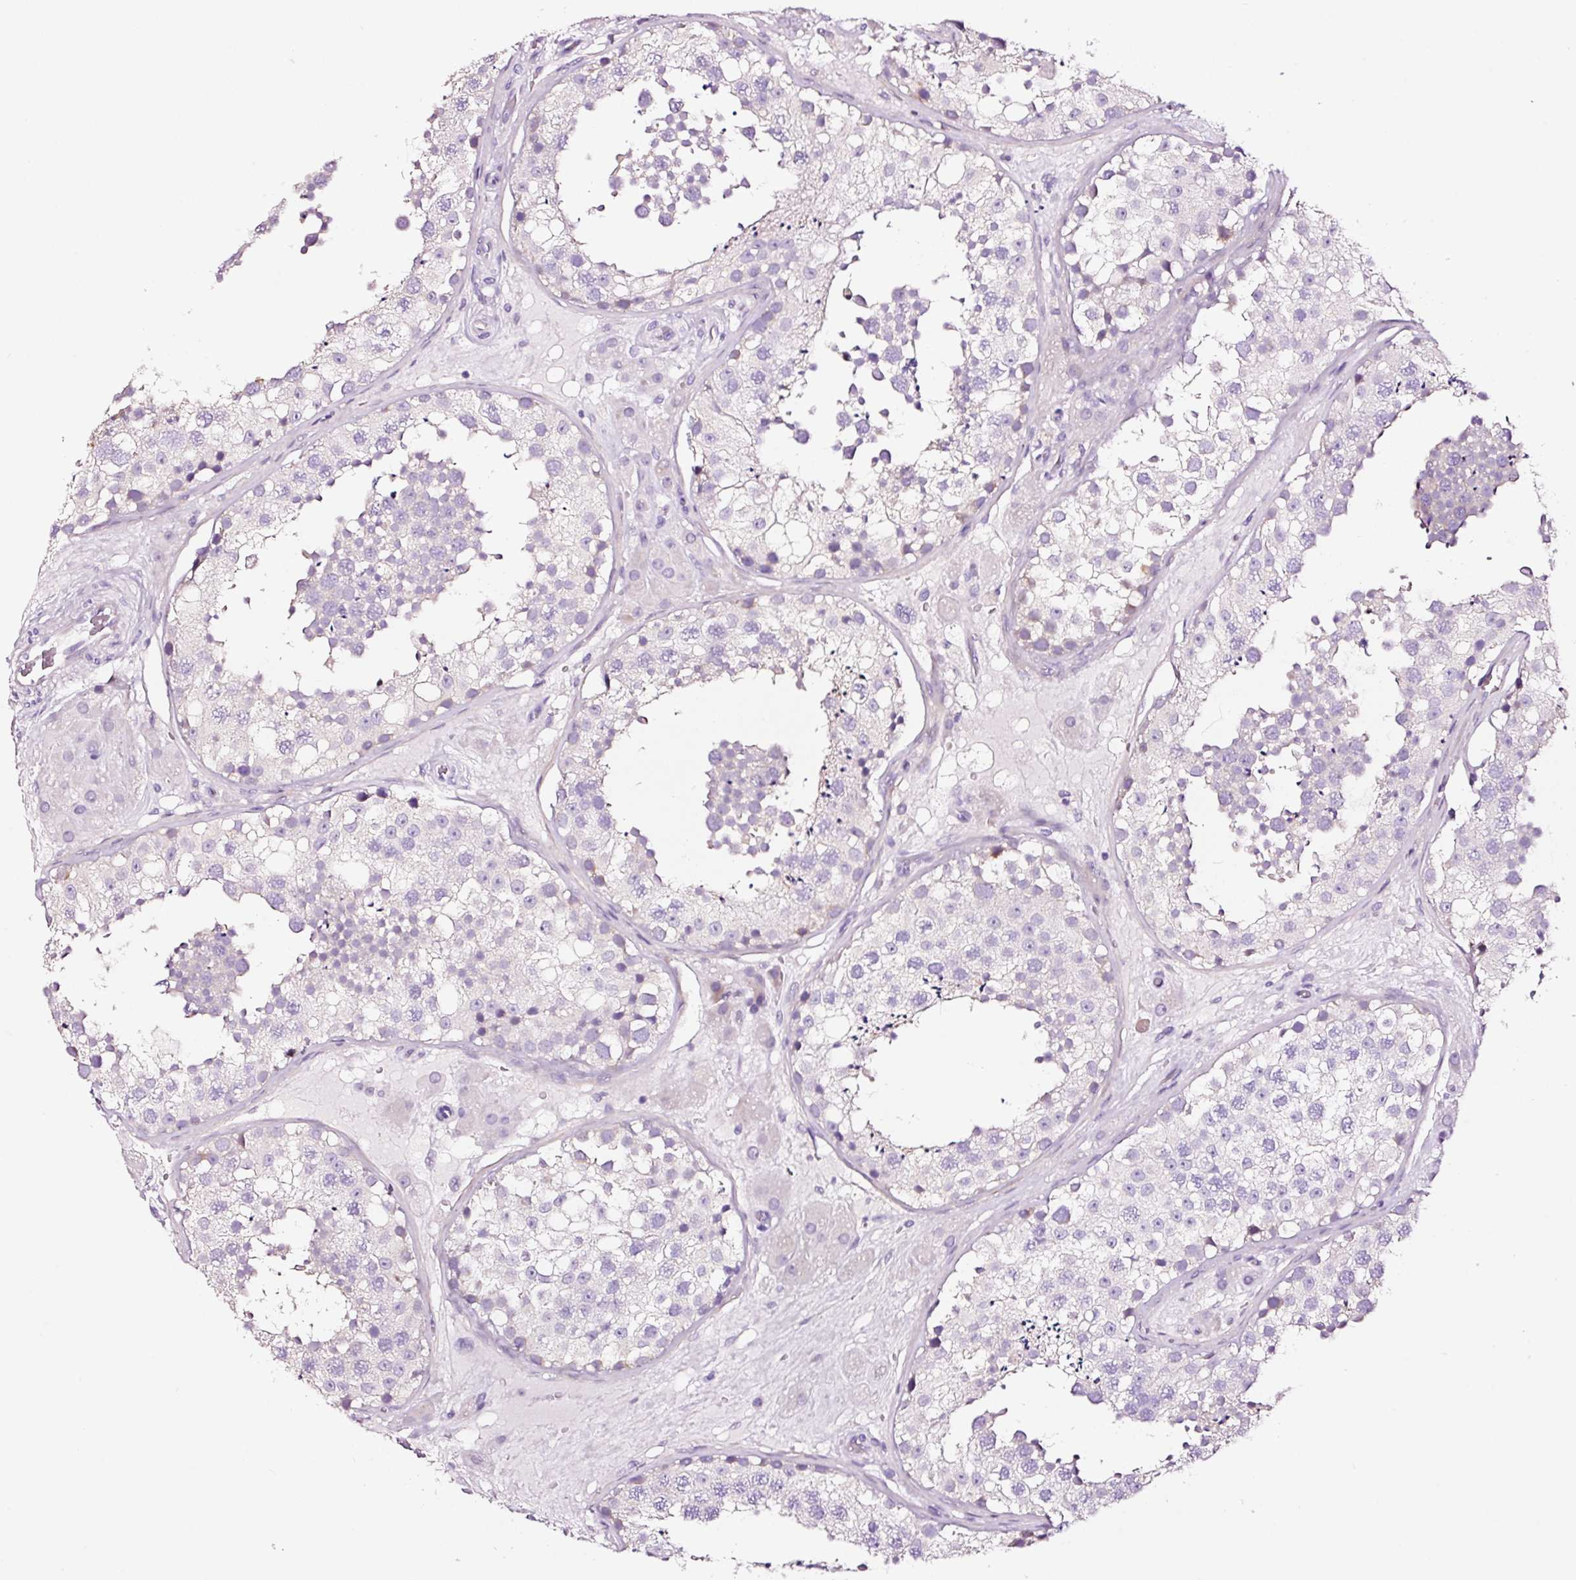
{"staining": {"intensity": "negative", "quantity": "none", "location": "none"}, "tissue": "testis", "cell_type": "Cells in seminiferous ducts", "image_type": "normal", "snomed": [{"axis": "morphology", "description": "Normal tissue, NOS"}, {"axis": "topography", "description": "Testis"}], "caption": "DAB immunohistochemical staining of normal human testis shows no significant expression in cells in seminiferous ducts. Brightfield microscopy of IHC stained with DAB (brown) and hematoxylin (blue), captured at high magnification.", "gene": "PAM", "patient": {"sex": "male", "age": 26}}